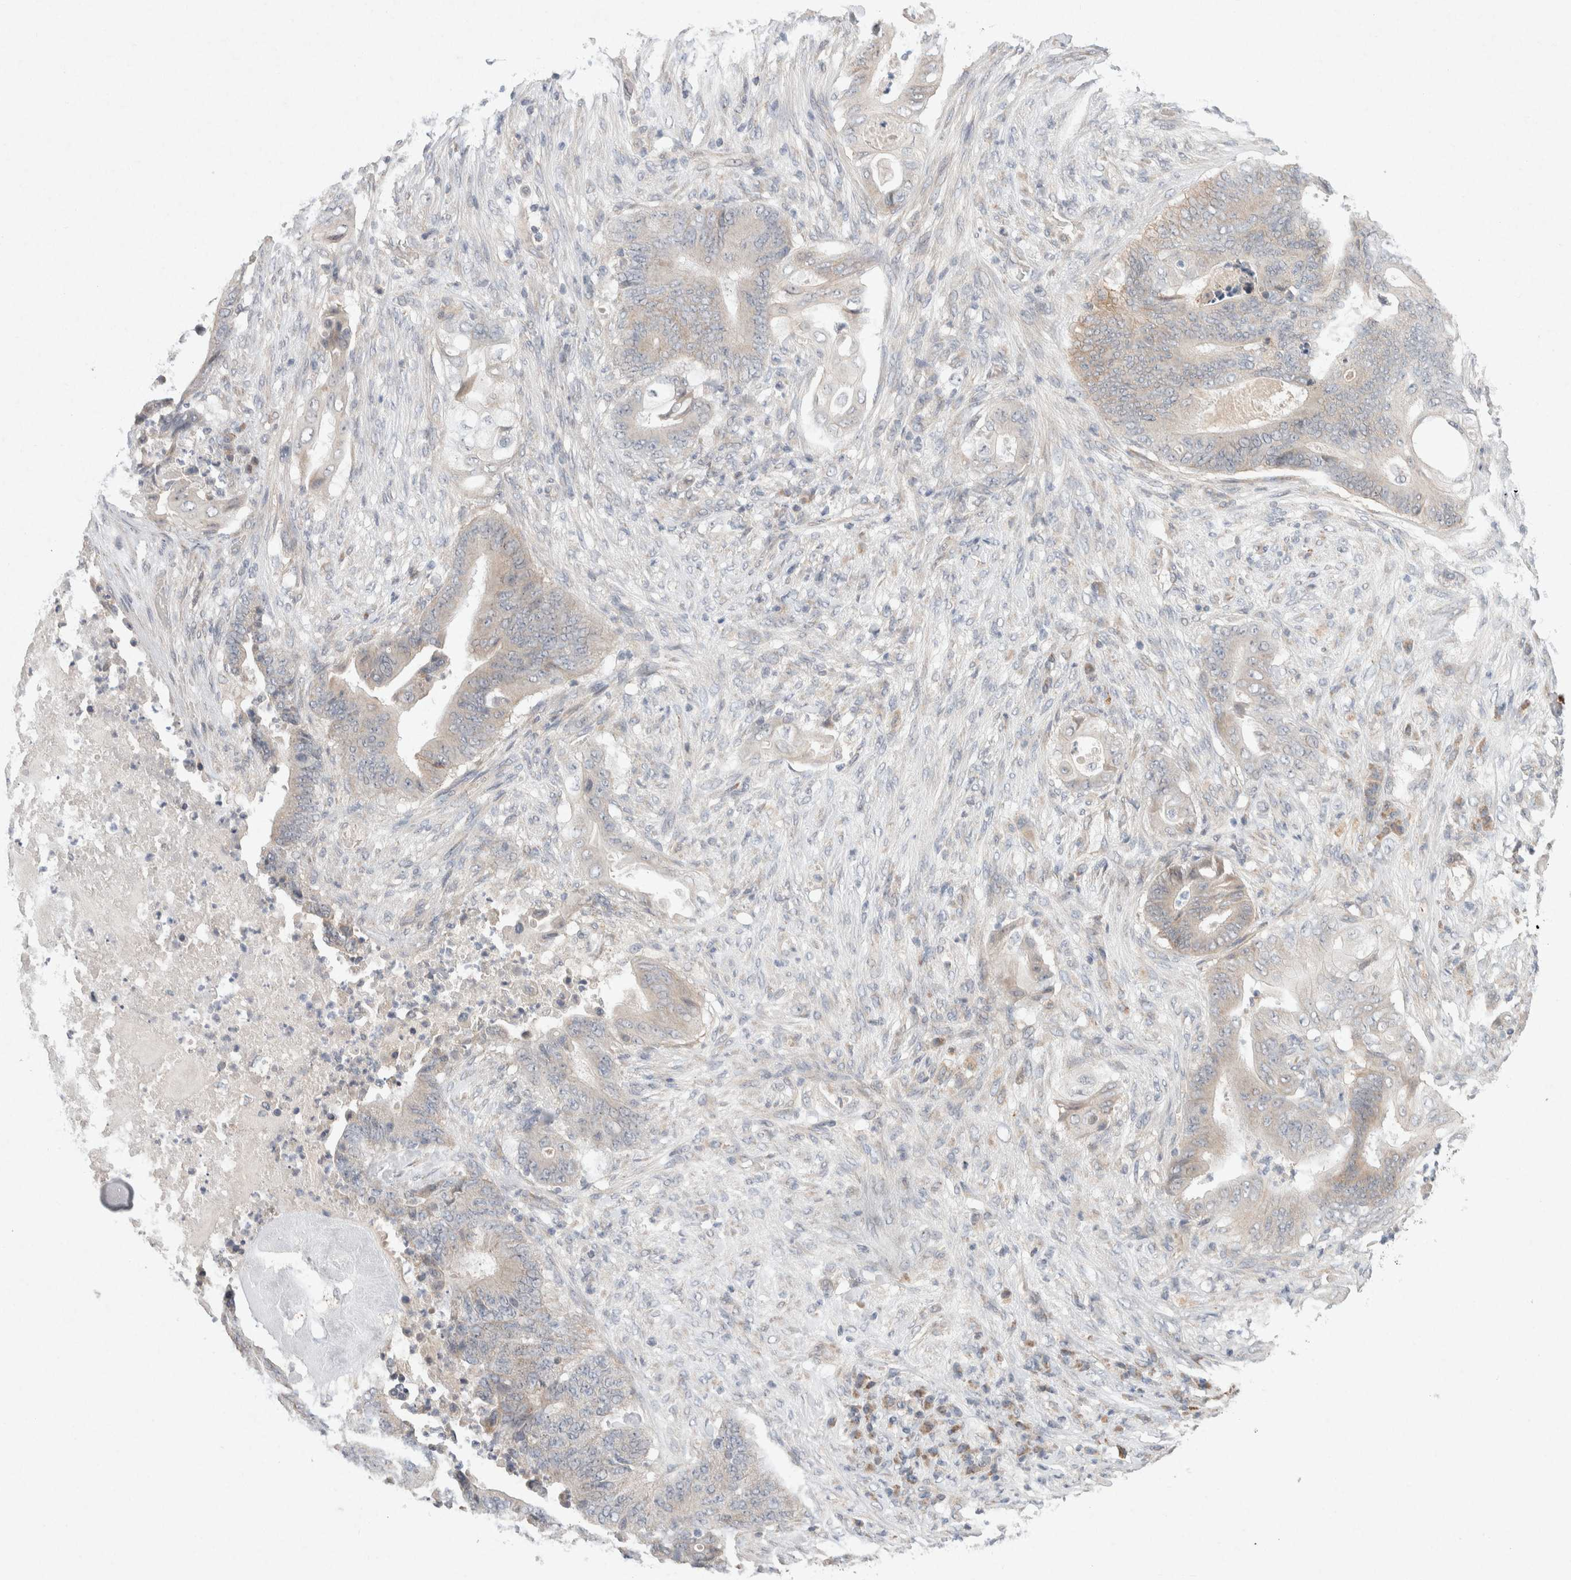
{"staining": {"intensity": "weak", "quantity": "<25%", "location": "cytoplasmic/membranous"}, "tissue": "stomach cancer", "cell_type": "Tumor cells", "image_type": "cancer", "snomed": [{"axis": "morphology", "description": "Adenocarcinoma, NOS"}, {"axis": "topography", "description": "Stomach"}], "caption": "Immunohistochemistry of stomach adenocarcinoma demonstrates no staining in tumor cells.", "gene": "CMTM4", "patient": {"sex": "female", "age": 73}}